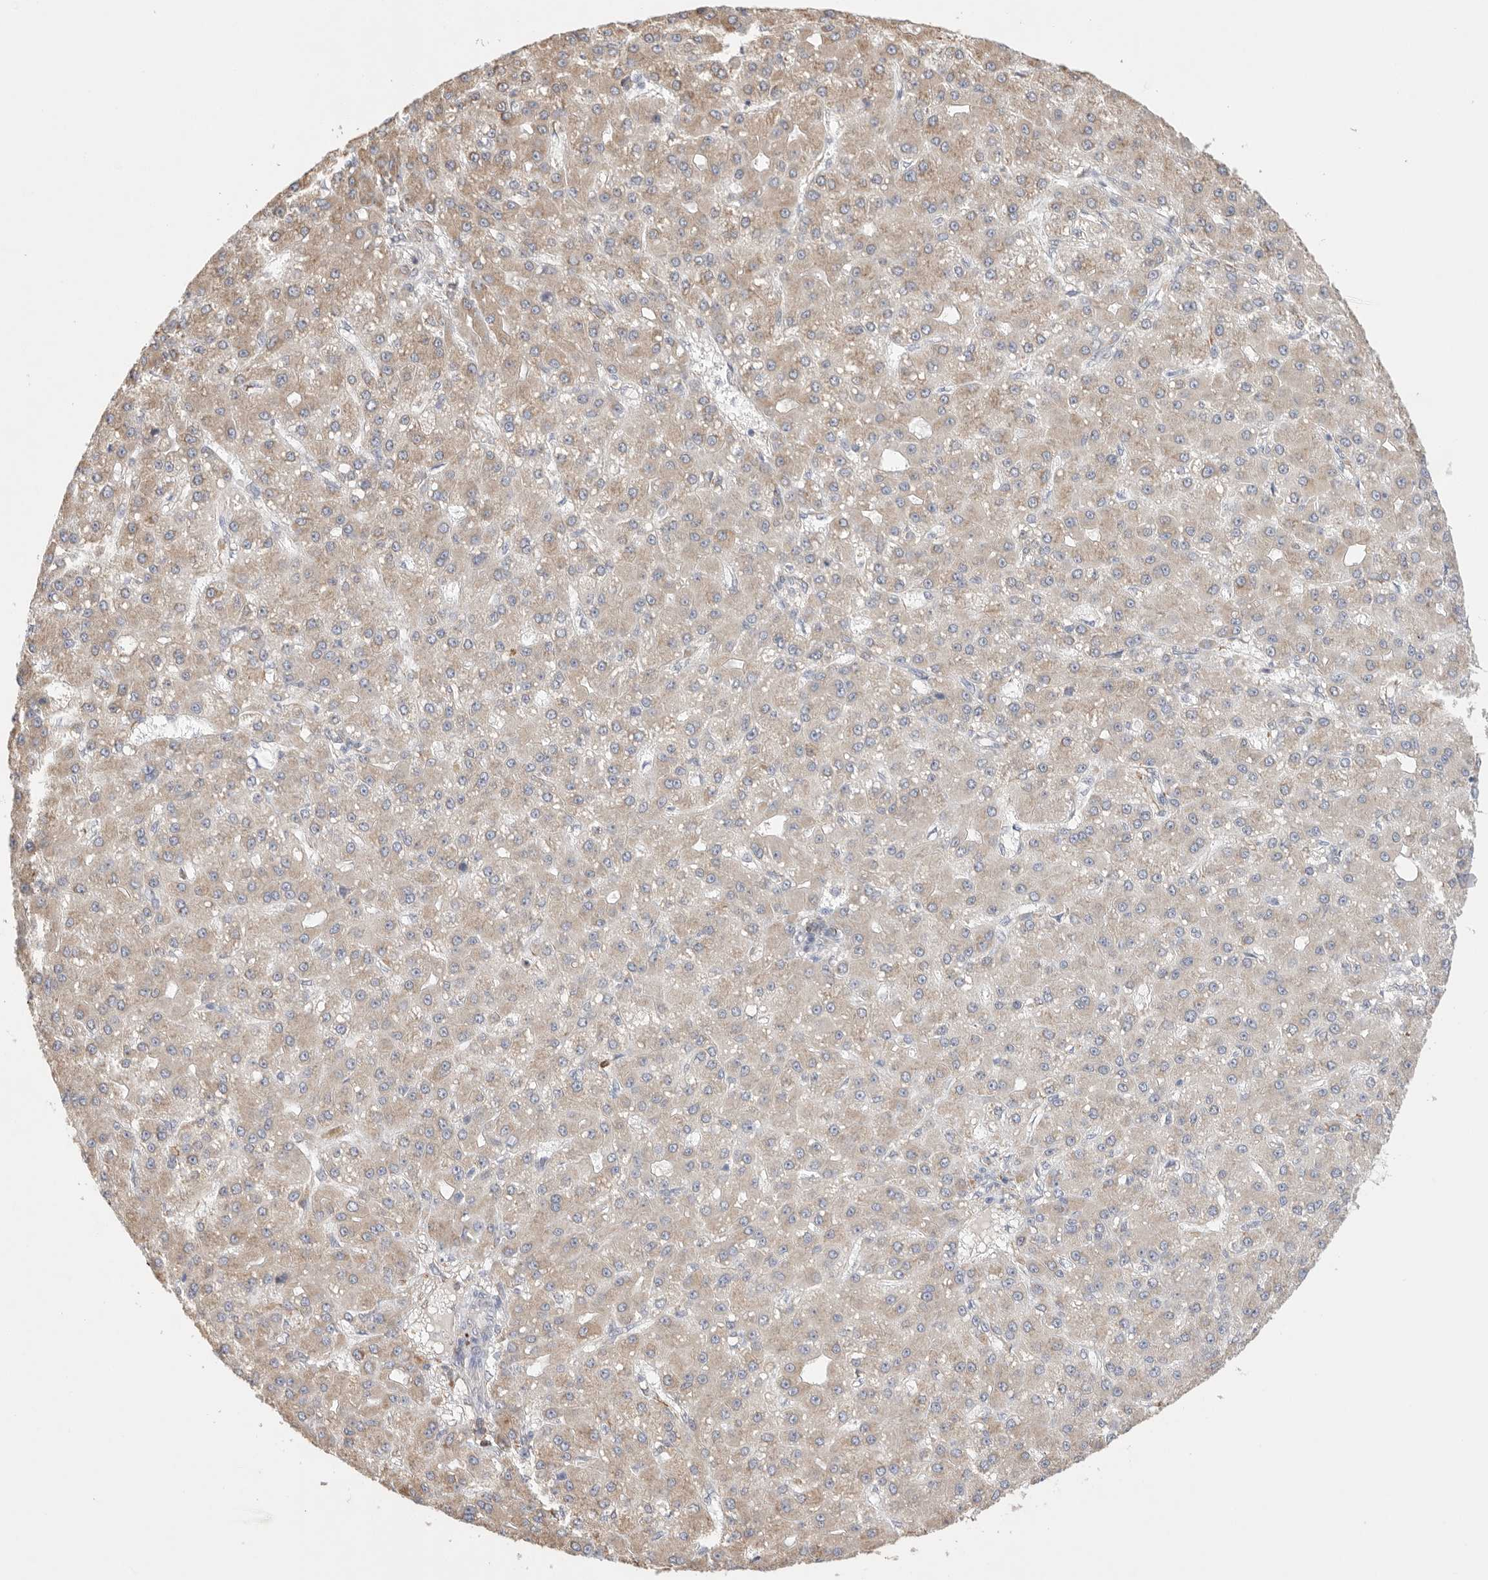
{"staining": {"intensity": "weak", "quantity": "25%-75%", "location": "cytoplasmic/membranous"}, "tissue": "liver cancer", "cell_type": "Tumor cells", "image_type": "cancer", "snomed": [{"axis": "morphology", "description": "Carcinoma, Hepatocellular, NOS"}, {"axis": "topography", "description": "Liver"}], "caption": "Liver cancer (hepatocellular carcinoma) tissue shows weak cytoplasmic/membranous positivity in about 25%-75% of tumor cells Immunohistochemistry (ihc) stains the protein in brown and the nuclei are stained blue.", "gene": "BLOC1S5", "patient": {"sex": "male", "age": 67}}